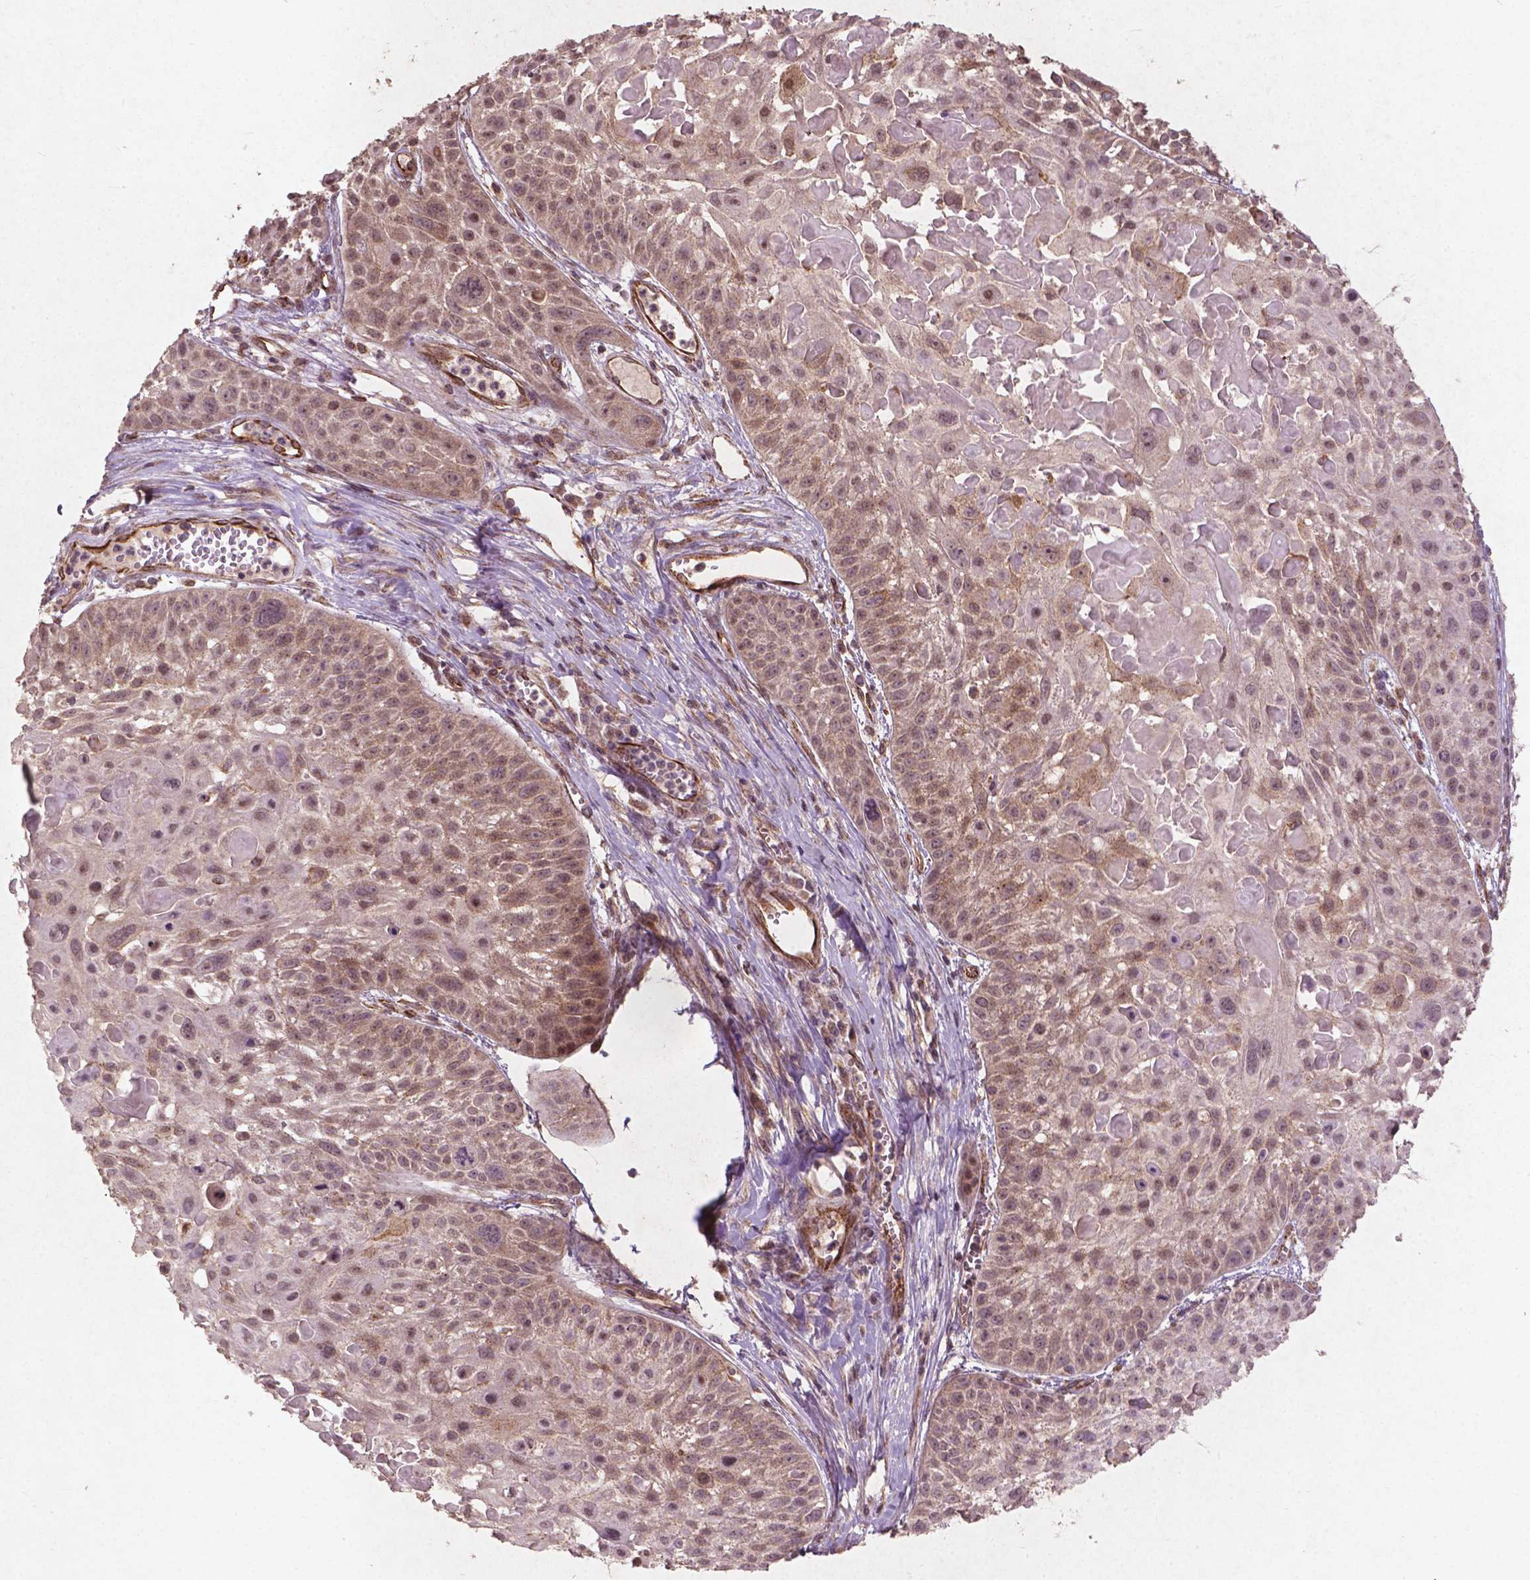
{"staining": {"intensity": "moderate", "quantity": "<25%", "location": "cytoplasmic/membranous"}, "tissue": "skin cancer", "cell_type": "Tumor cells", "image_type": "cancer", "snomed": [{"axis": "morphology", "description": "Squamous cell carcinoma, NOS"}, {"axis": "topography", "description": "Skin"}, {"axis": "topography", "description": "Anal"}], "caption": "The photomicrograph reveals a brown stain indicating the presence of a protein in the cytoplasmic/membranous of tumor cells in squamous cell carcinoma (skin).", "gene": "SMAD2", "patient": {"sex": "female", "age": 75}}